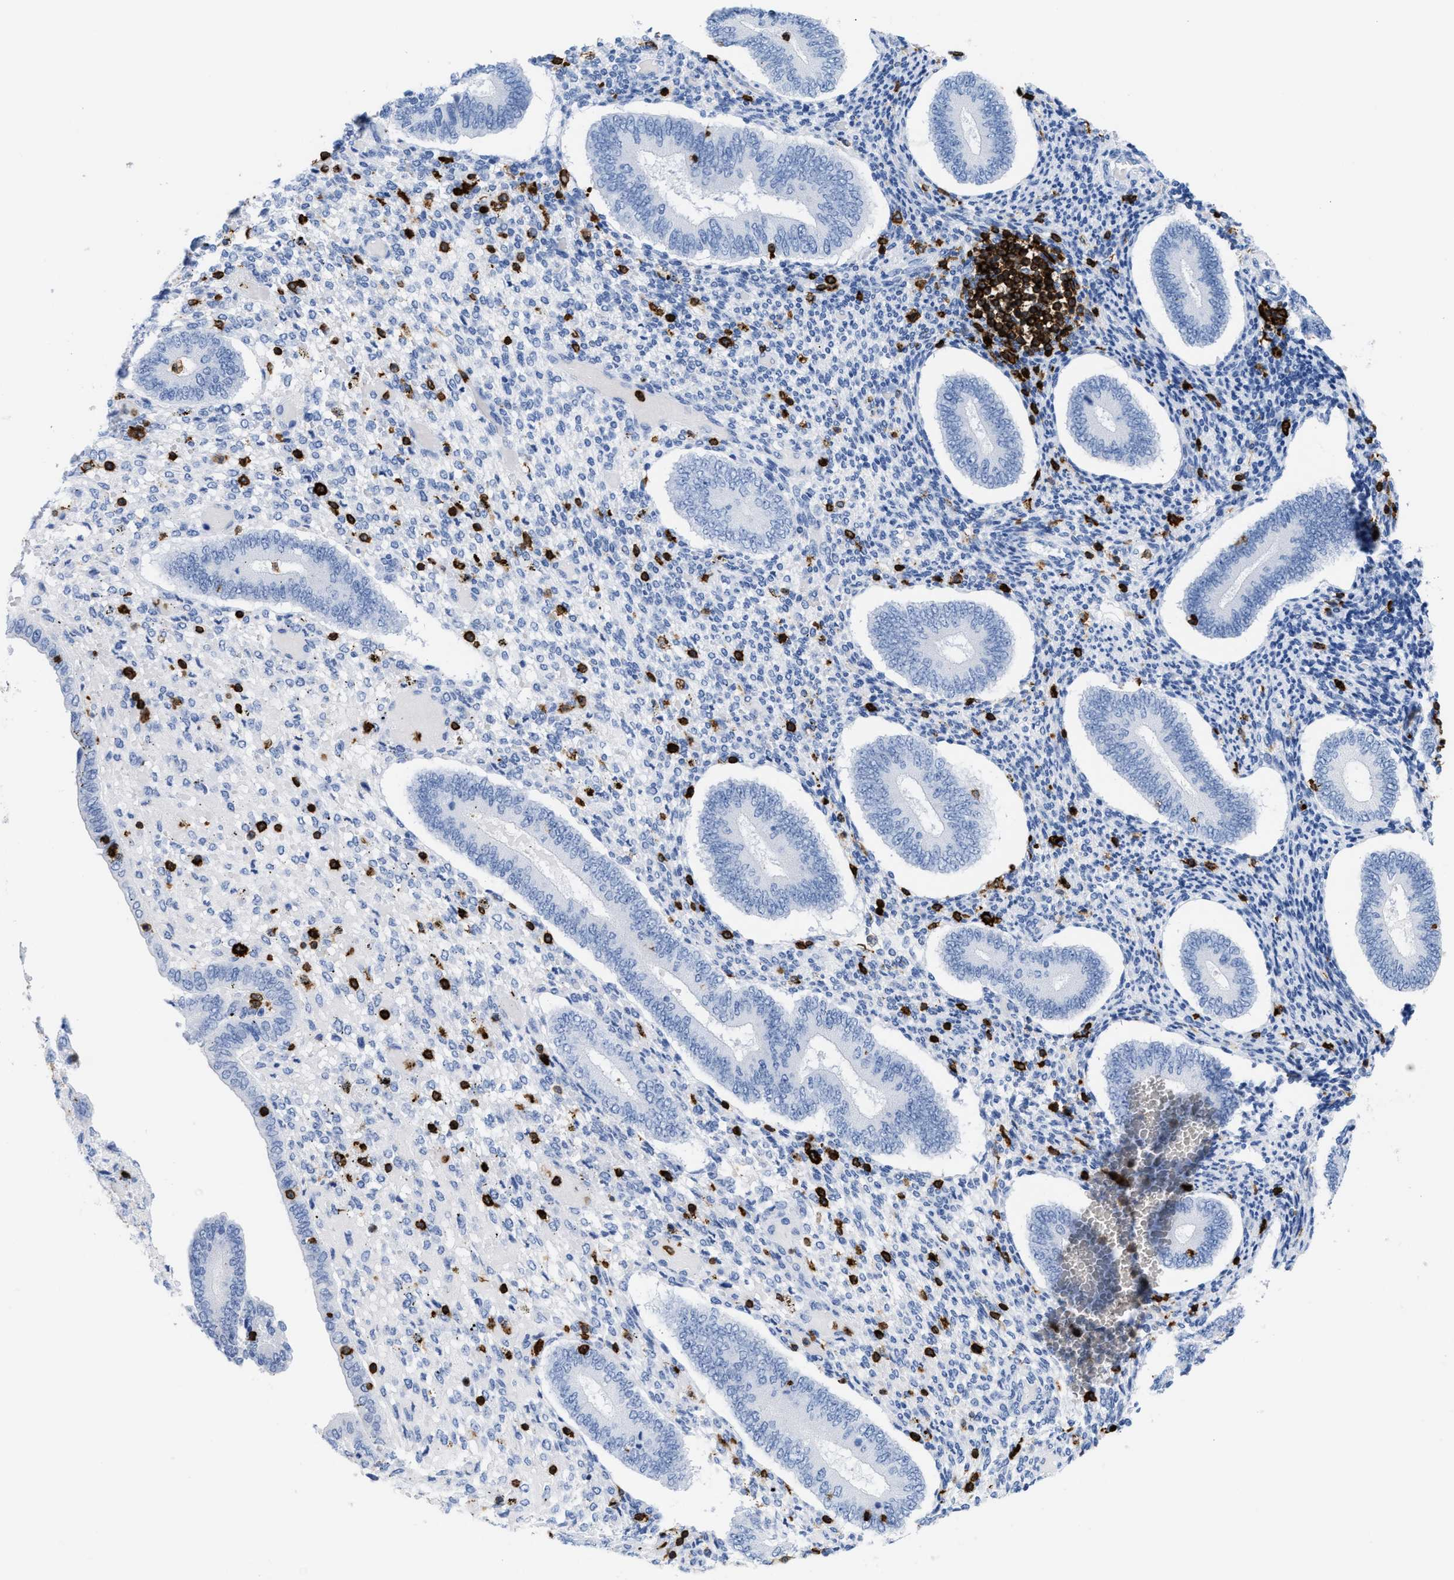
{"staining": {"intensity": "negative", "quantity": "none", "location": "none"}, "tissue": "endometrium", "cell_type": "Cells in endometrial stroma", "image_type": "normal", "snomed": [{"axis": "morphology", "description": "Normal tissue, NOS"}, {"axis": "topography", "description": "Endometrium"}], "caption": "A high-resolution photomicrograph shows immunohistochemistry (IHC) staining of unremarkable endometrium, which demonstrates no significant expression in cells in endometrial stroma.", "gene": "LCP1", "patient": {"sex": "female", "age": 42}}